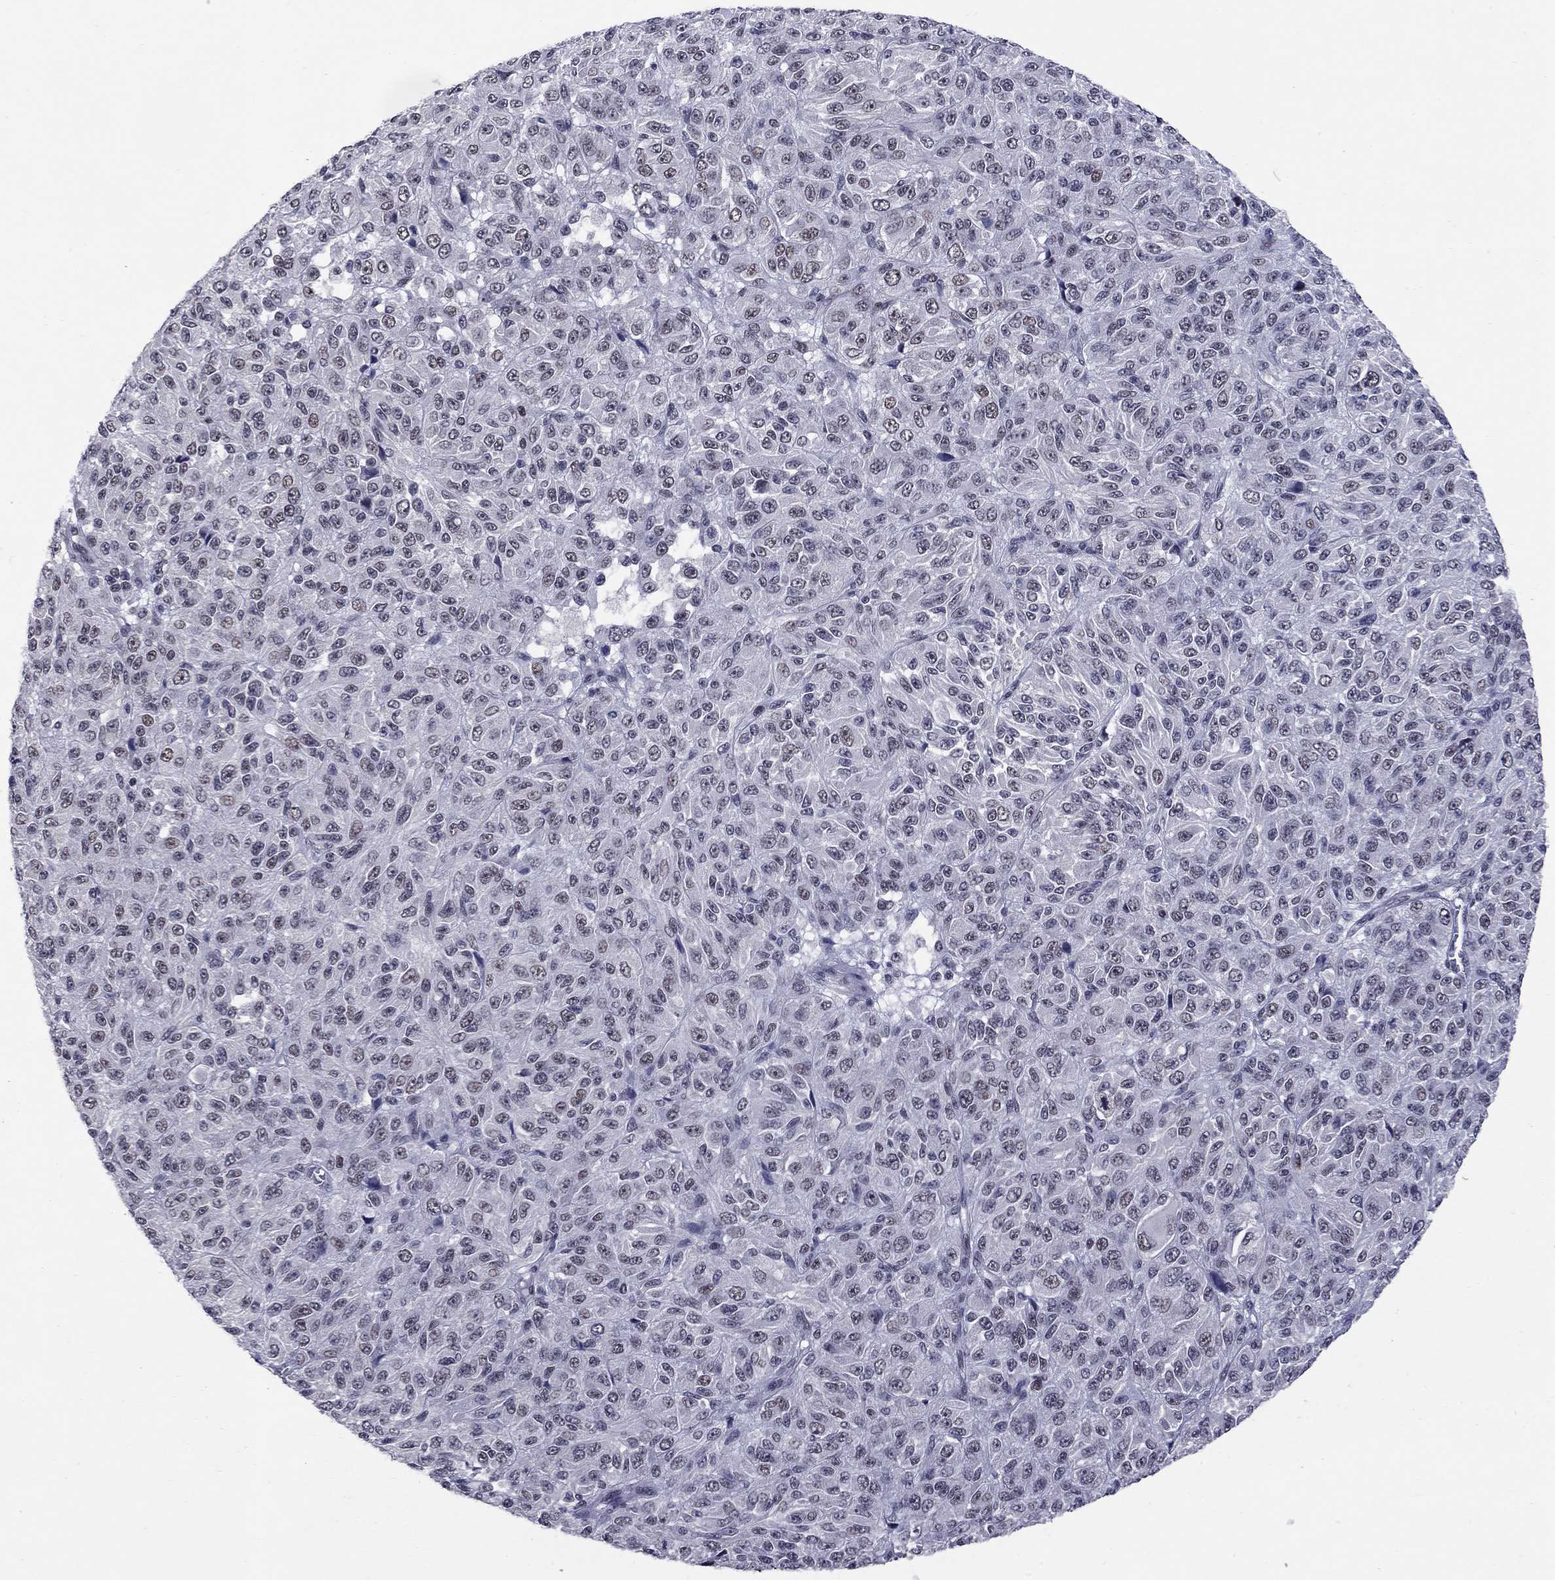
{"staining": {"intensity": "negative", "quantity": "none", "location": "none"}, "tissue": "melanoma", "cell_type": "Tumor cells", "image_type": "cancer", "snomed": [{"axis": "morphology", "description": "Malignant melanoma, Metastatic site"}, {"axis": "topography", "description": "Brain"}], "caption": "Tumor cells are negative for protein expression in human malignant melanoma (metastatic site).", "gene": "TAF9", "patient": {"sex": "female", "age": 56}}